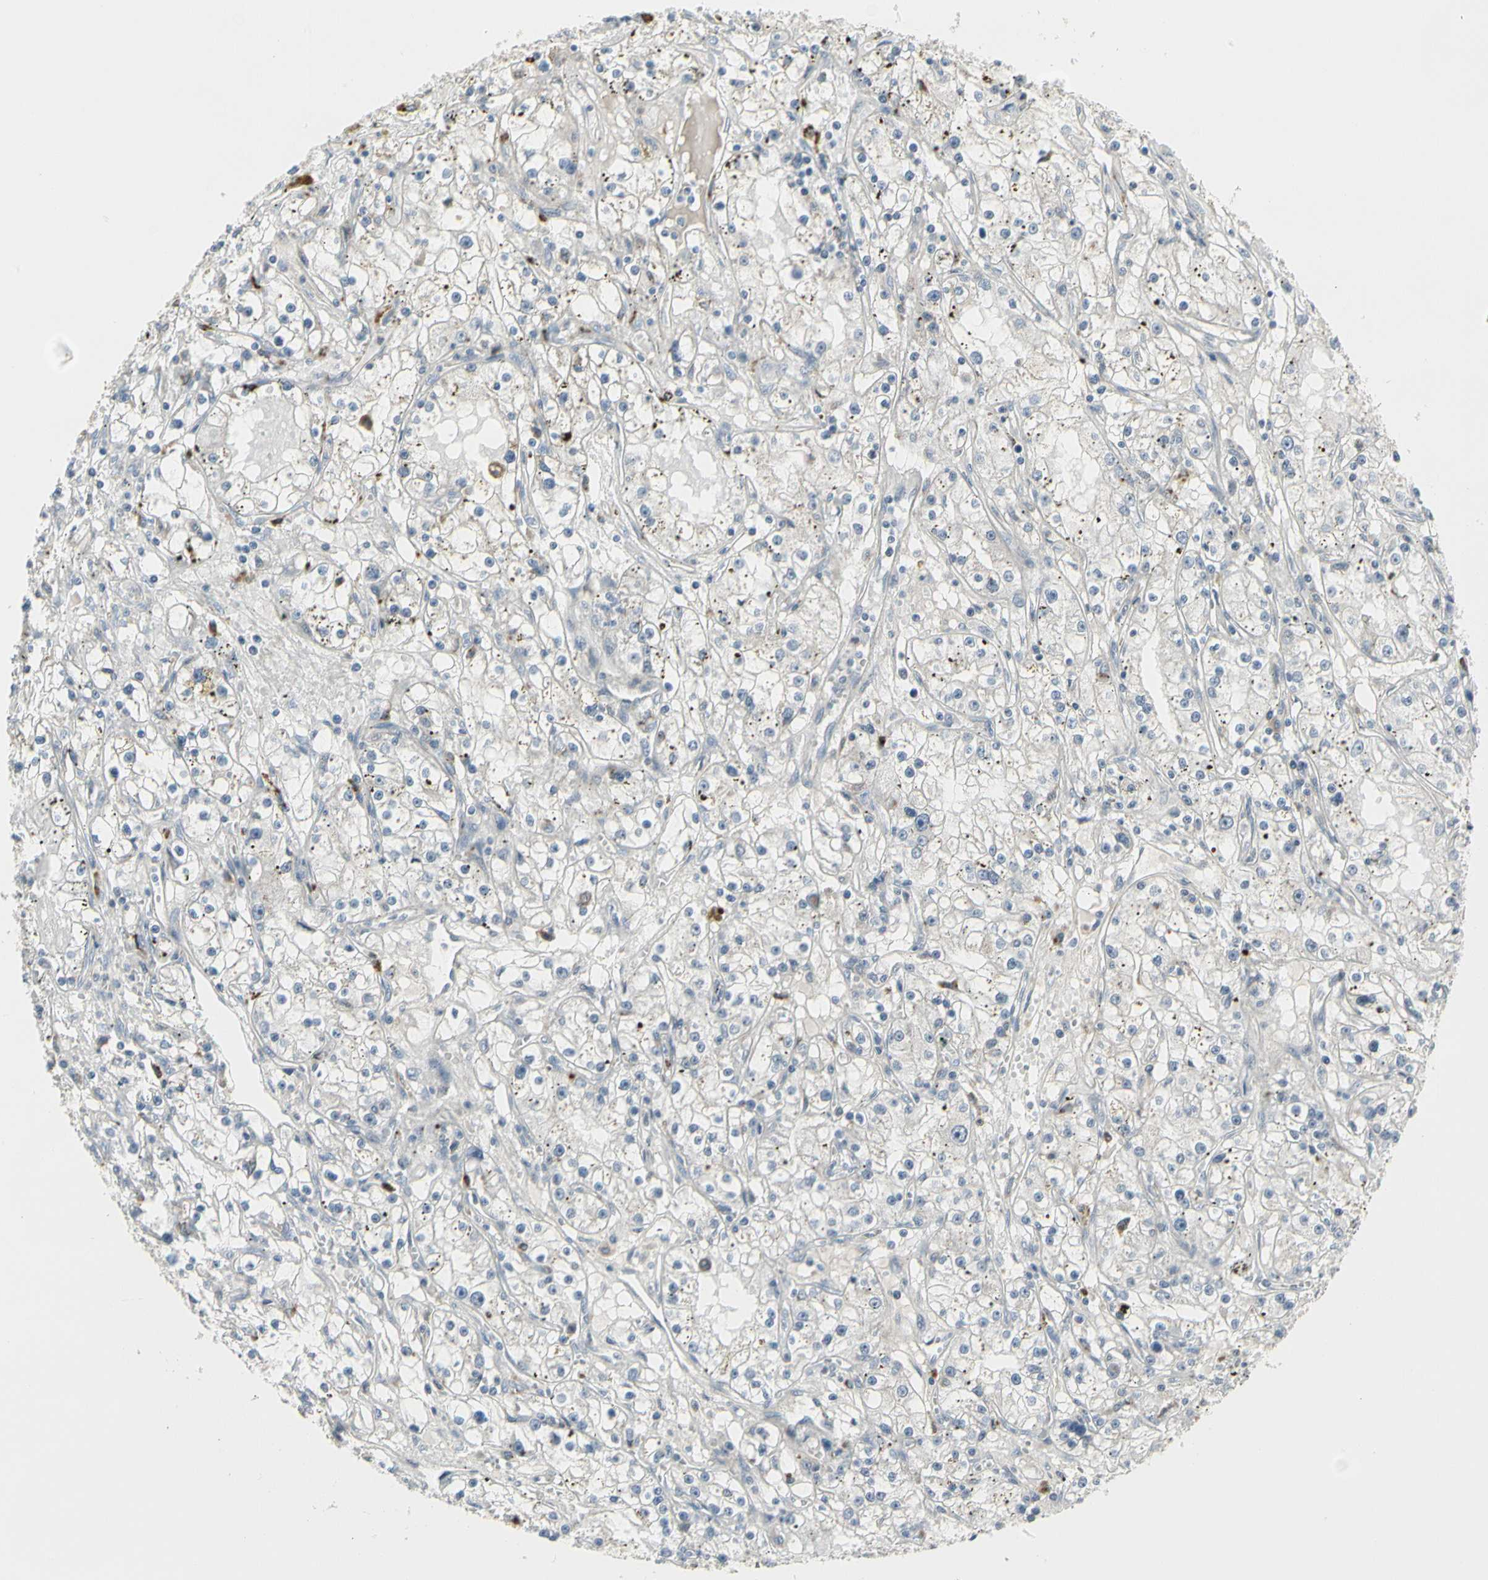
{"staining": {"intensity": "negative", "quantity": "none", "location": "none"}, "tissue": "renal cancer", "cell_type": "Tumor cells", "image_type": "cancer", "snomed": [{"axis": "morphology", "description": "Adenocarcinoma, NOS"}, {"axis": "topography", "description": "Kidney"}], "caption": "DAB (3,3'-diaminobenzidine) immunohistochemical staining of human adenocarcinoma (renal) shows no significant expression in tumor cells.", "gene": "GRN", "patient": {"sex": "male", "age": 56}}